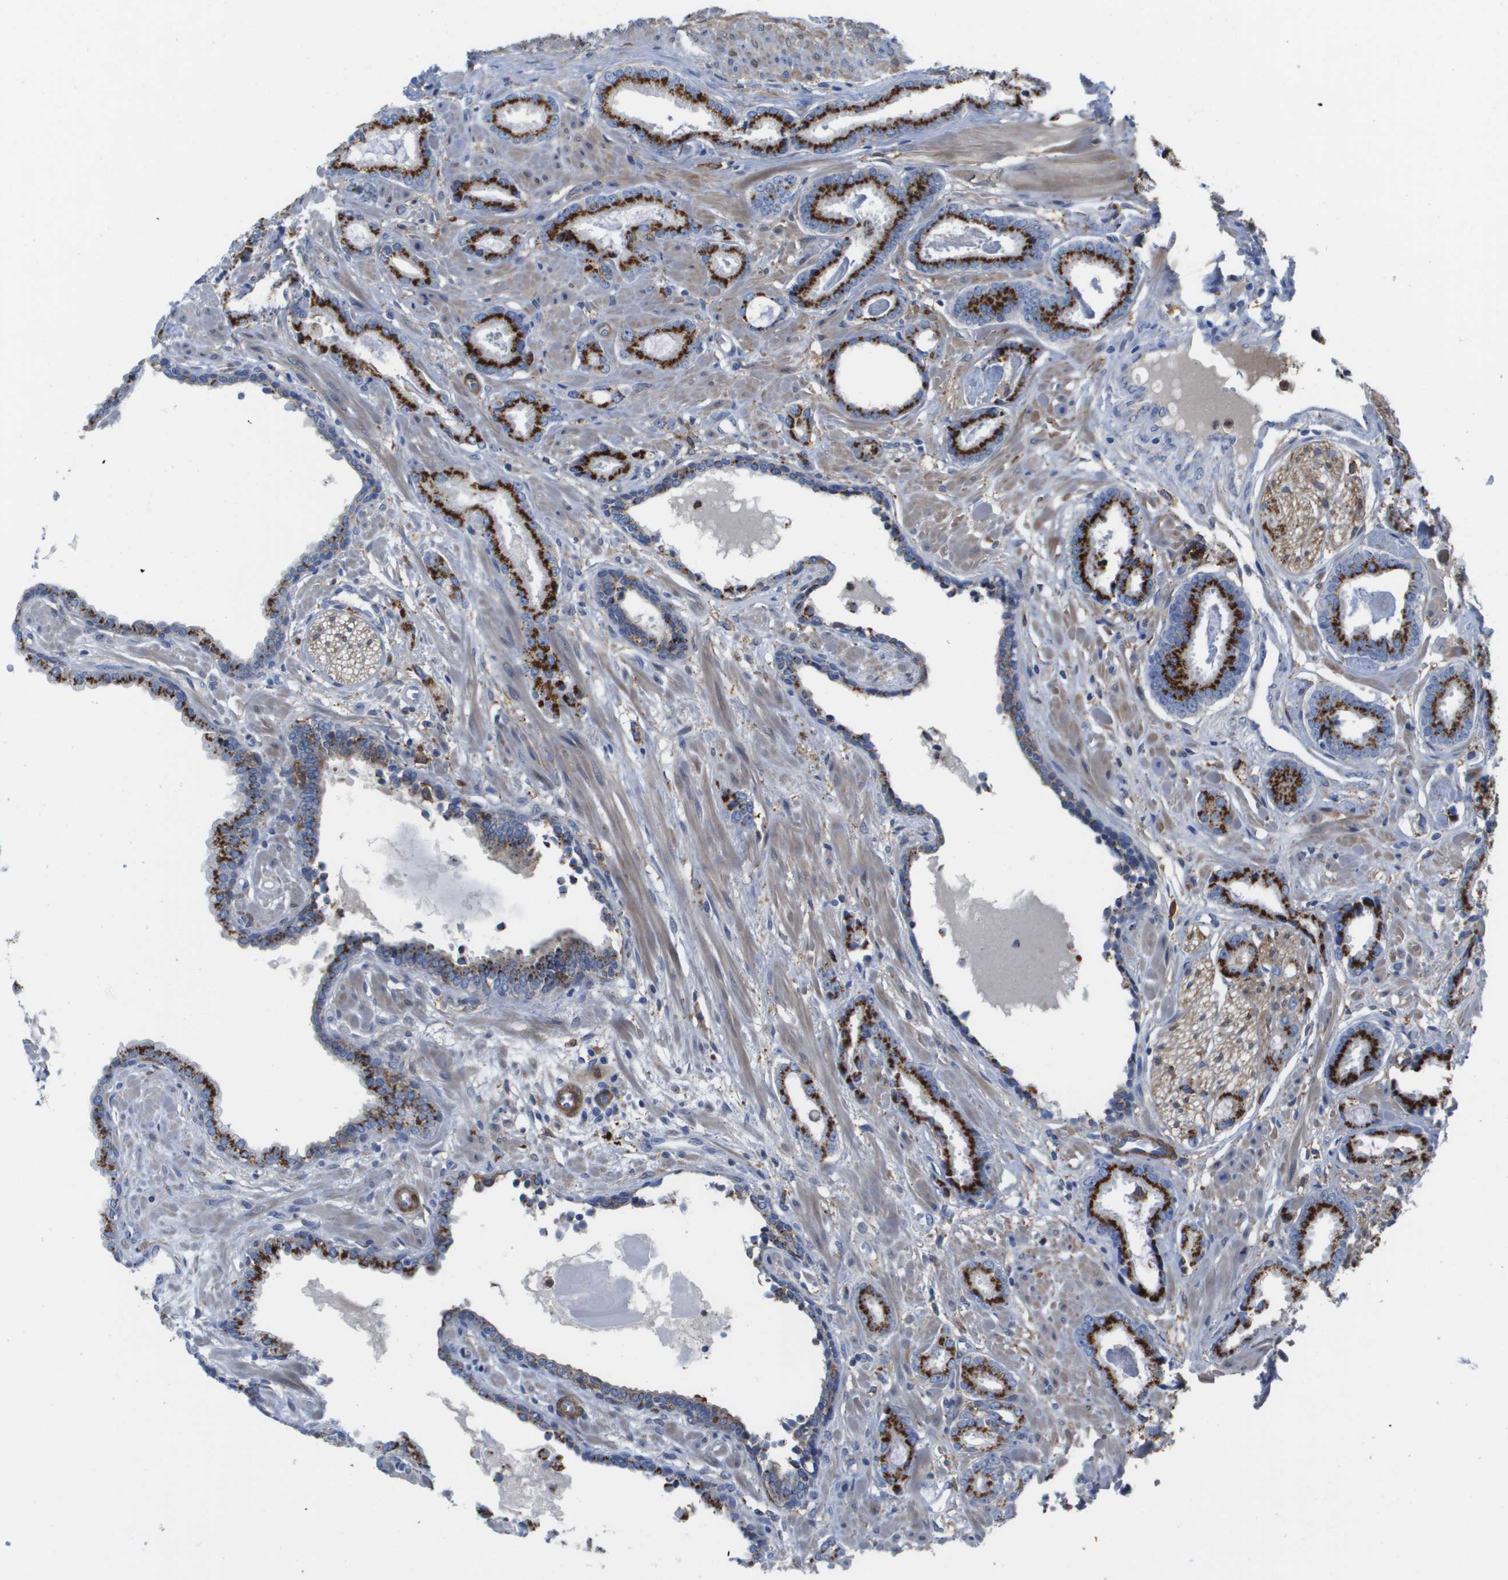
{"staining": {"intensity": "strong", "quantity": ">75%", "location": "cytoplasmic/membranous"}, "tissue": "prostate cancer", "cell_type": "Tumor cells", "image_type": "cancer", "snomed": [{"axis": "morphology", "description": "Adenocarcinoma, Low grade"}, {"axis": "topography", "description": "Prostate"}], "caption": "Immunohistochemistry (IHC) staining of prostate cancer (low-grade adenocarcinoma), which shows high levels of strong cytoplasmic/membranous positivity in approximately >75% of tumor cells indicating strong cytoplasmic/membranous protein staining. The staining was performed using DAB (3,3'-diaminobenzidine) (brown) for protein detection and nuclei were counterstained in hematoxylin (blue).", "gene": "SLC37A2", "patient": {"sex": "male", "age": 53}}